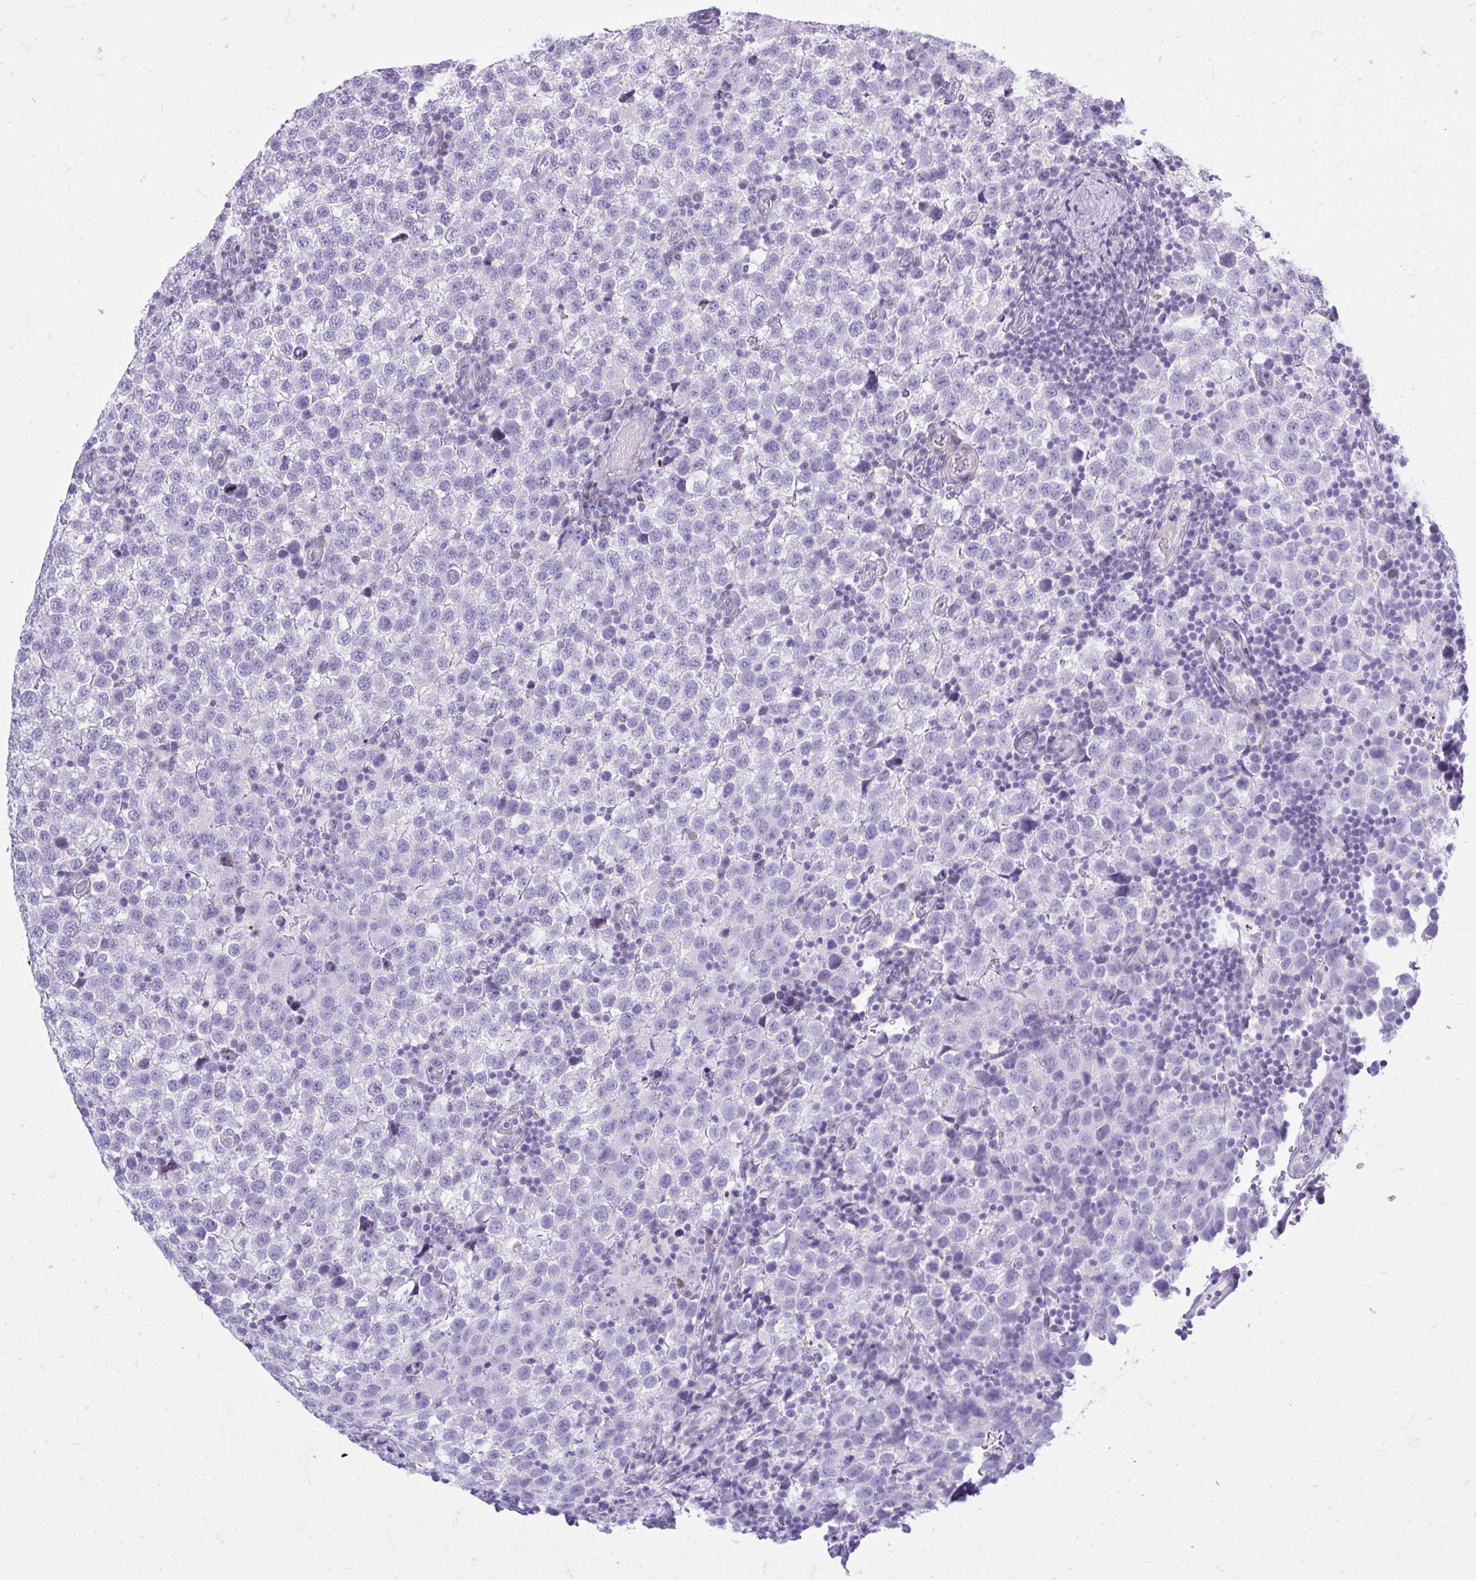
{"staining": {"intensity": "negative", "quantity": "none", "location": "none"}, "tissue": "testis cancer", "cell_type": "Tumor cells", "image_type": "cancer", "snomed": [{"axis": "morphology", "description": "Seminoma, NOS"}, {"axis": "topography", "description": "Testis"}], "caption": "The micrograph reveals no significant staining in tumor cells of seminoma (testis).", "gene": "GABRA1", "patient": {"sex": "male", "age": 34}}